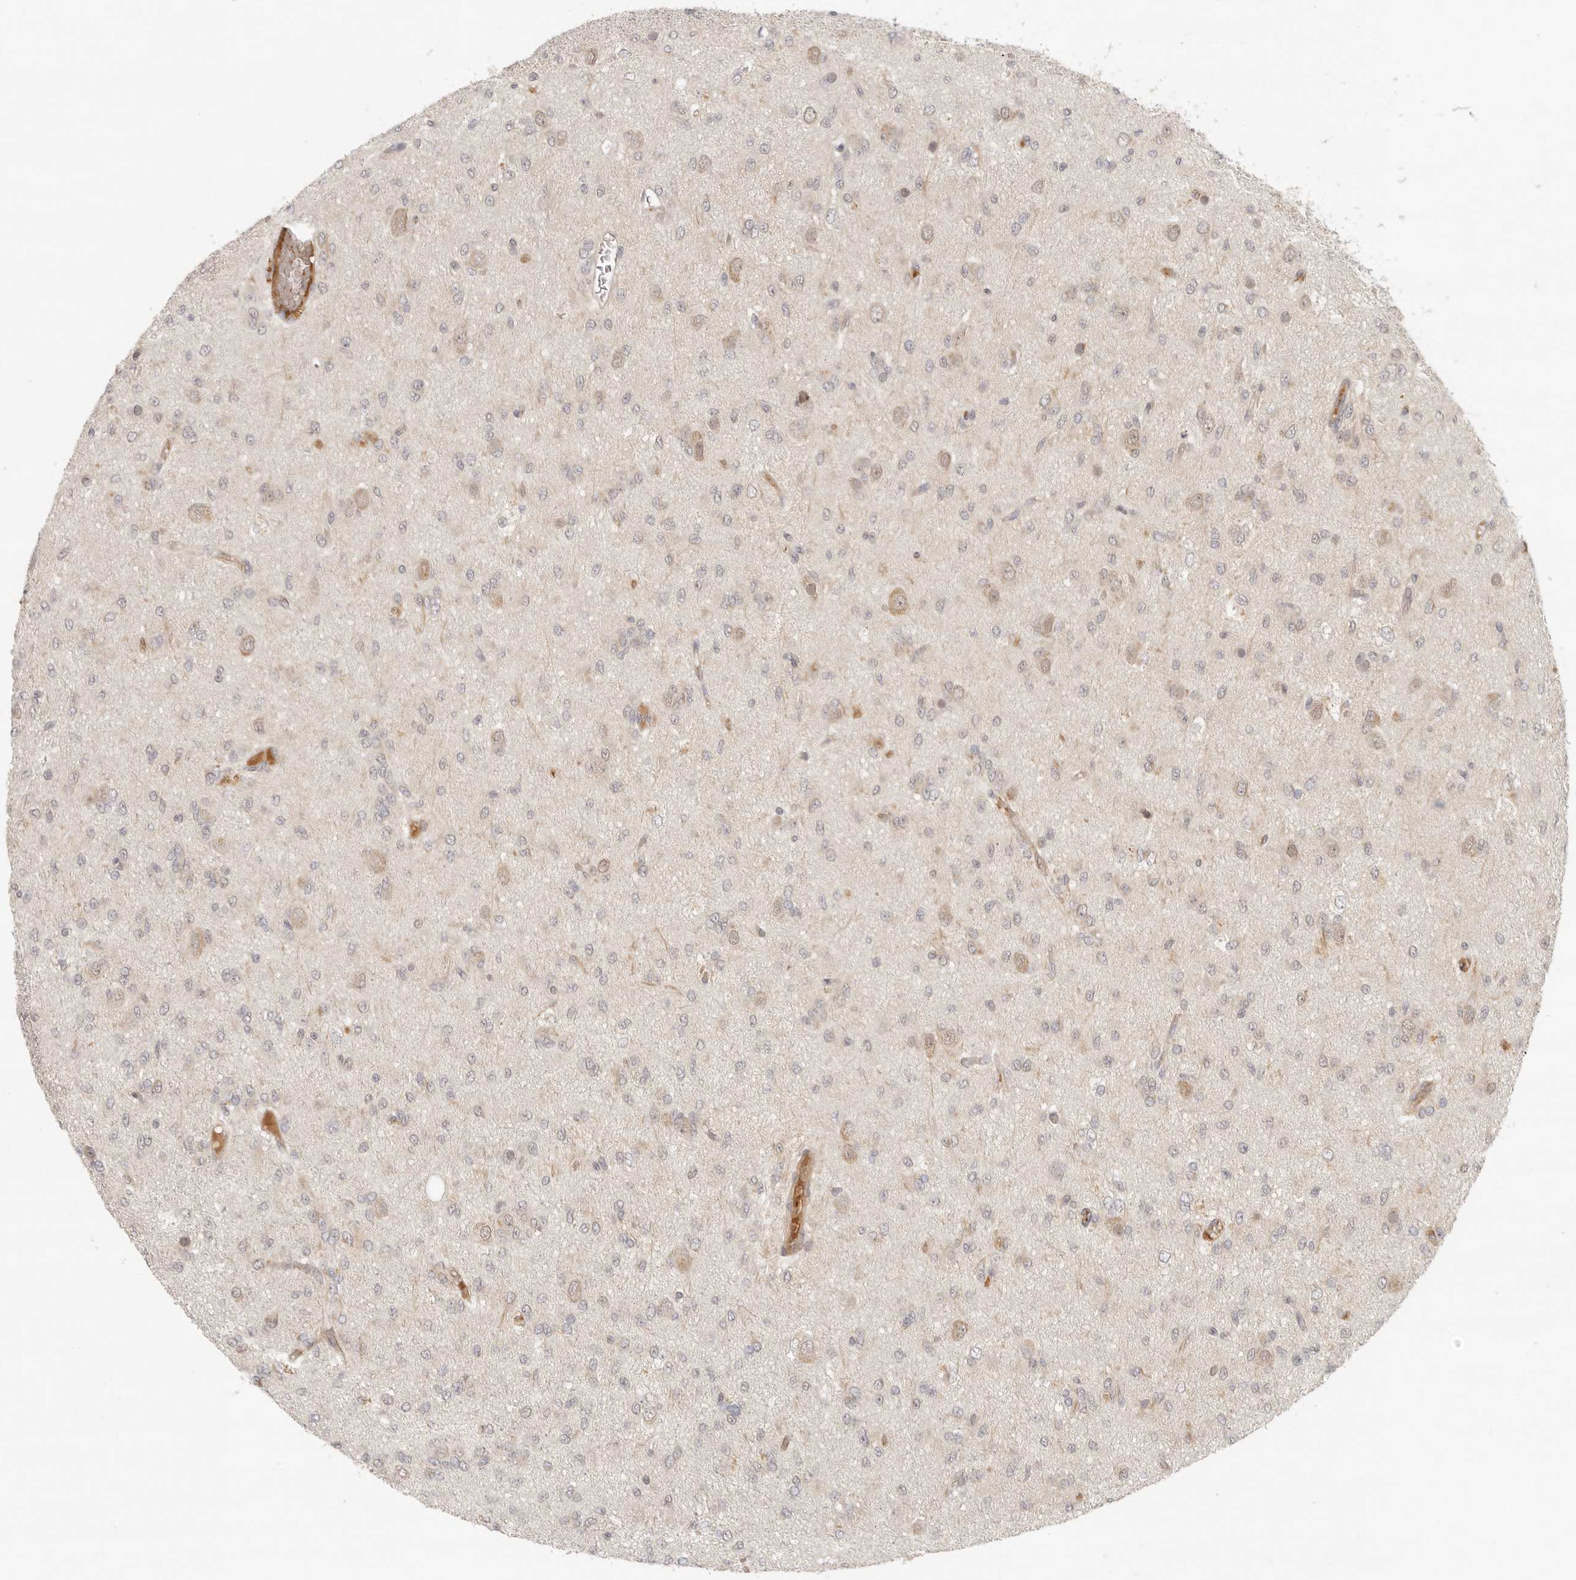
{"staining": {"intensity": "negative", "quantity": "none", "location": "none"}, "tissue": "glioma", "cell_type": "Tumor cells", "image_type": "cancer", "snomed": [{"axis": "morphology", "description": "Glioma, malignant, High grade"}, {"axis": "topography", "description": "Brain"}], "caption": "DAB (3,3'-diaminobenzidine) immunohistochemical staining of glioma reveals no significant positivity in tumor cells. Nuclei are stained in blue.", "gene": "AHDC1", "patient": {"sex": "female", "age": 59}}